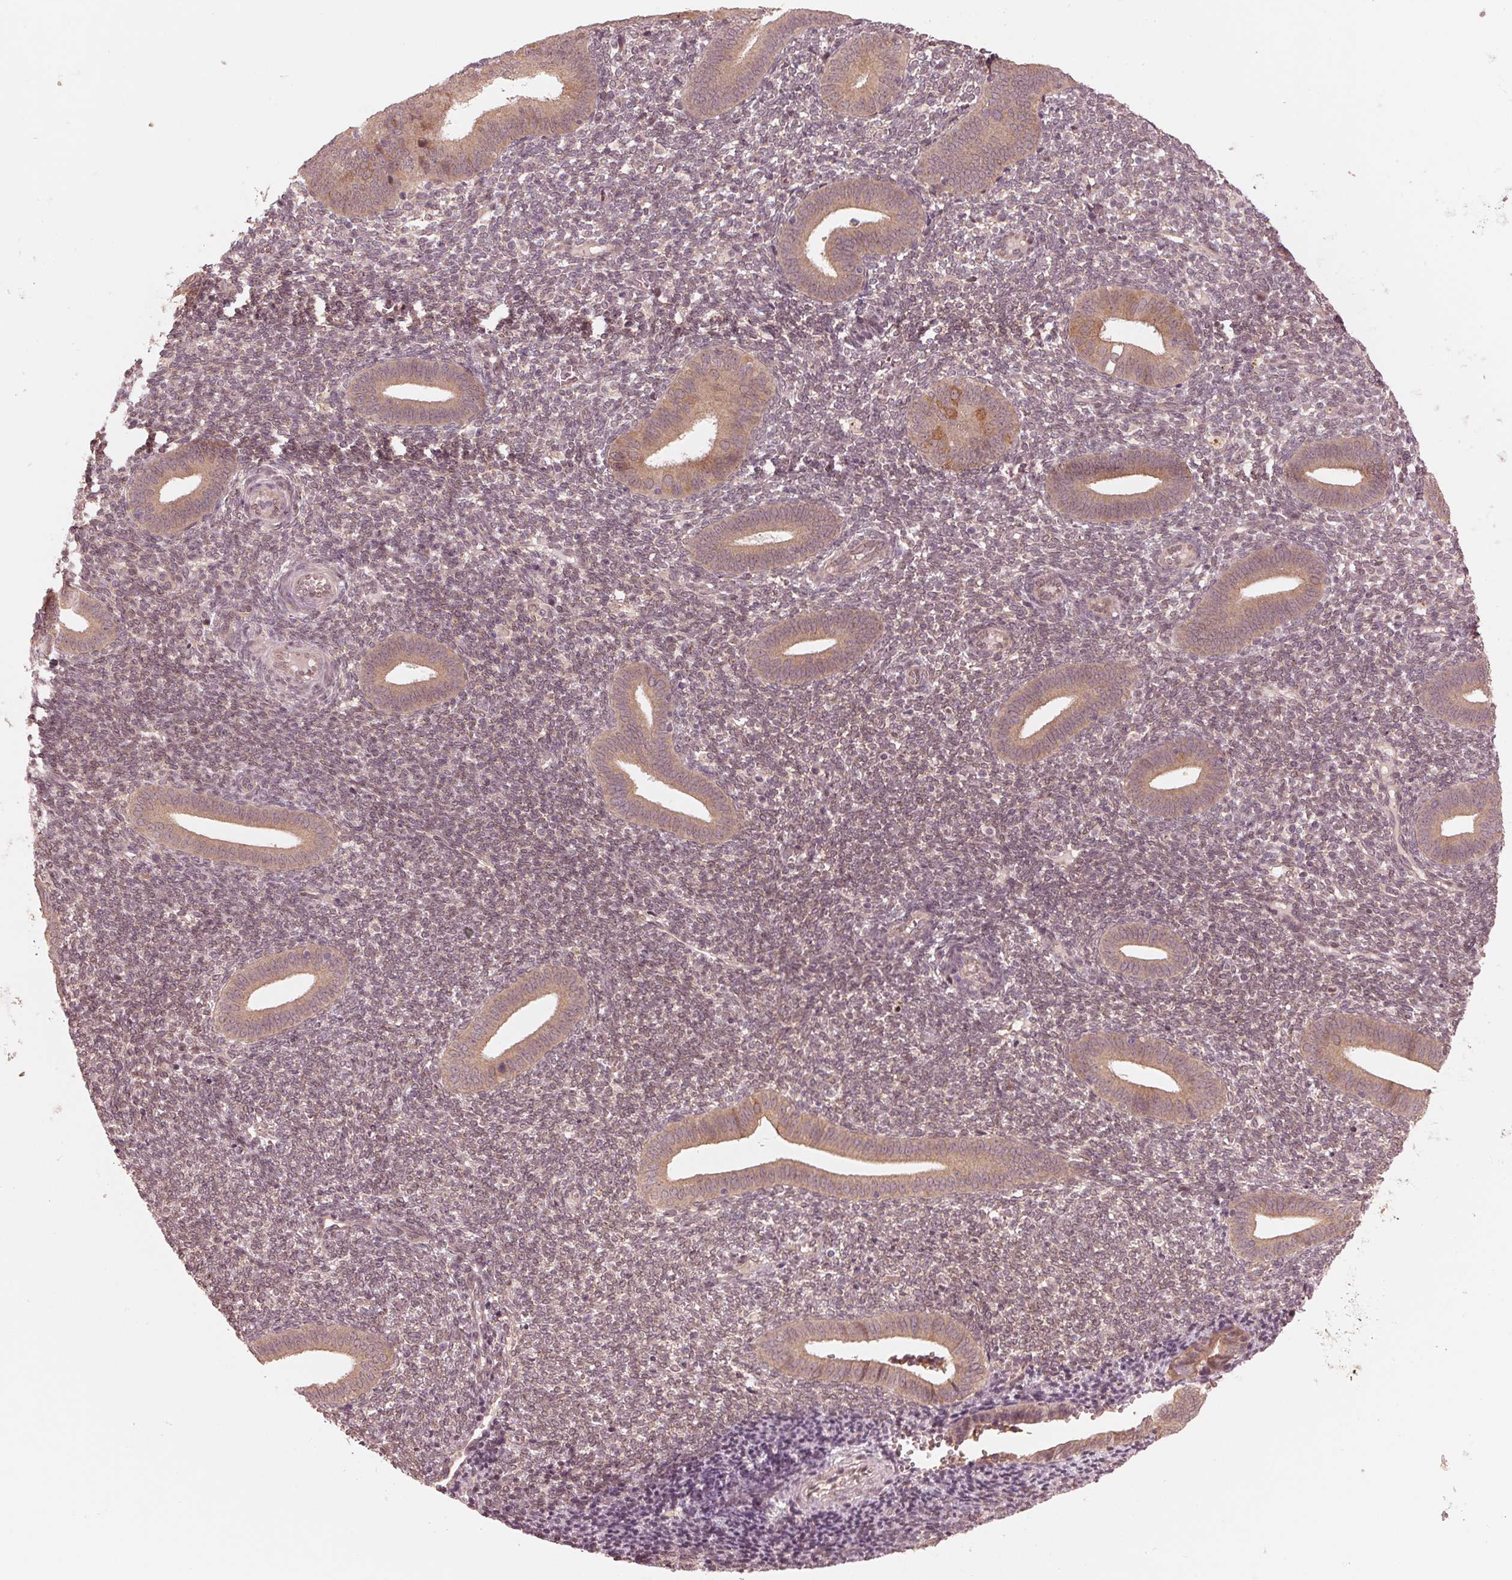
{"staining": {"intensity": "weak", "quantity": "<25%", "location": "cytoplasmic/membranous"}, "tissue": "endometrium", "cell_type": "Cells in endometrial stroma", "image_type": "normal", "snomed": [{"axis": "morphology", "description": "Normal tissue, NOS"}, {"axis": "topography", "description": "Endometrium"}], "caption": "IHC photomicrograph of benign endometrium: human endometrium stained with DAB (3,3'-diaminobenzidine) demonstrates no significant protein staining in cells in endometrial stroma. The staining is performed using DAB (3,3'-diaminobenzidine) brown chromogen with nuclei counter-stained in using hematoxylin.", "gene": "ZNF471", "patient": {"sex": "female", "age": 25}}